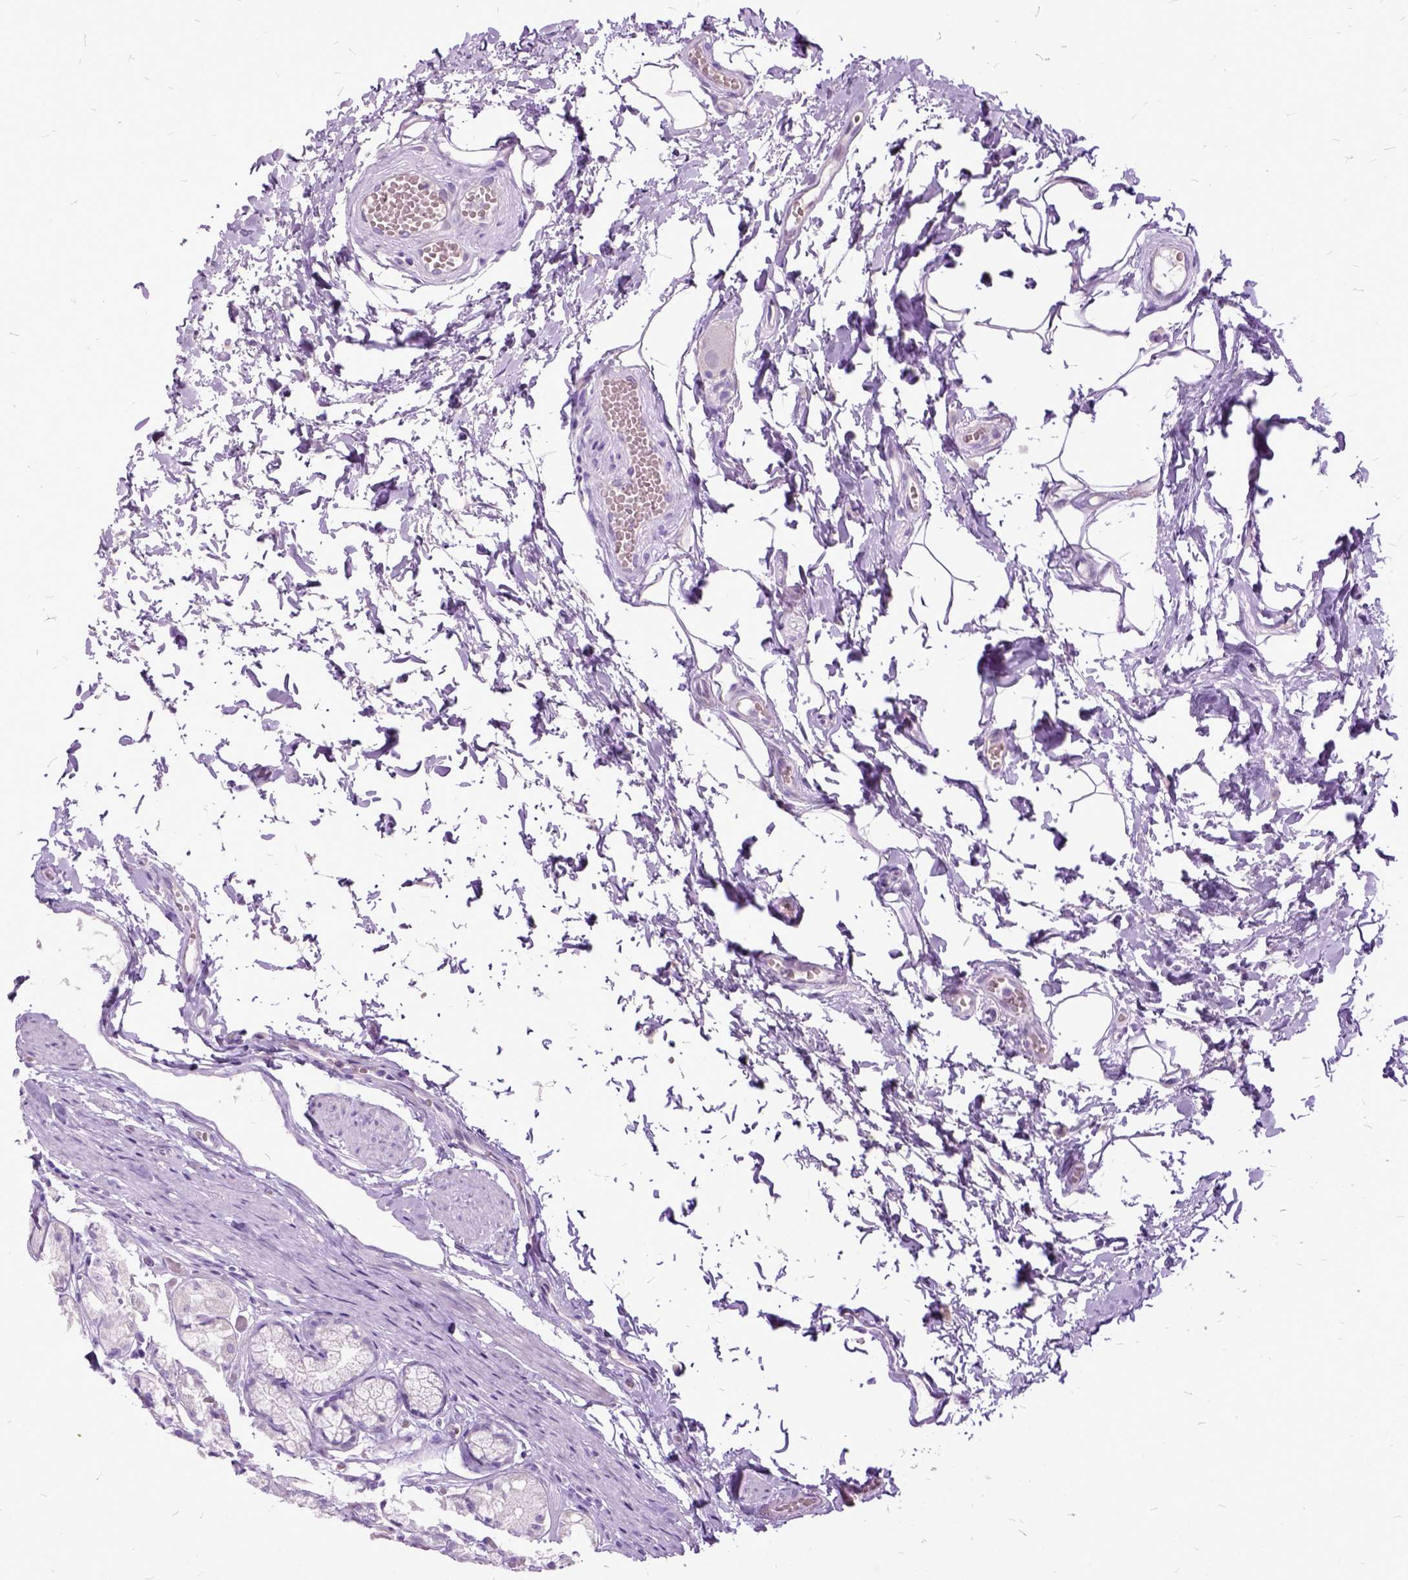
{"staining": {"intensity": "negative", "quantity": "none", "location": "none"}, "tissue": "stomach", "cell_type": "Glandular cells", "image_type": "normal", "snomed": [{"axis": "morphology", "description": "Normal tissue, NOS"}, {"axis": "topography", "description": "Stomach"}], "caption": "The histopathology image reveals no significant staining in glandular cells of stomach.", "gene": "MME", "patient": {"sex": "male", "age": 70}}